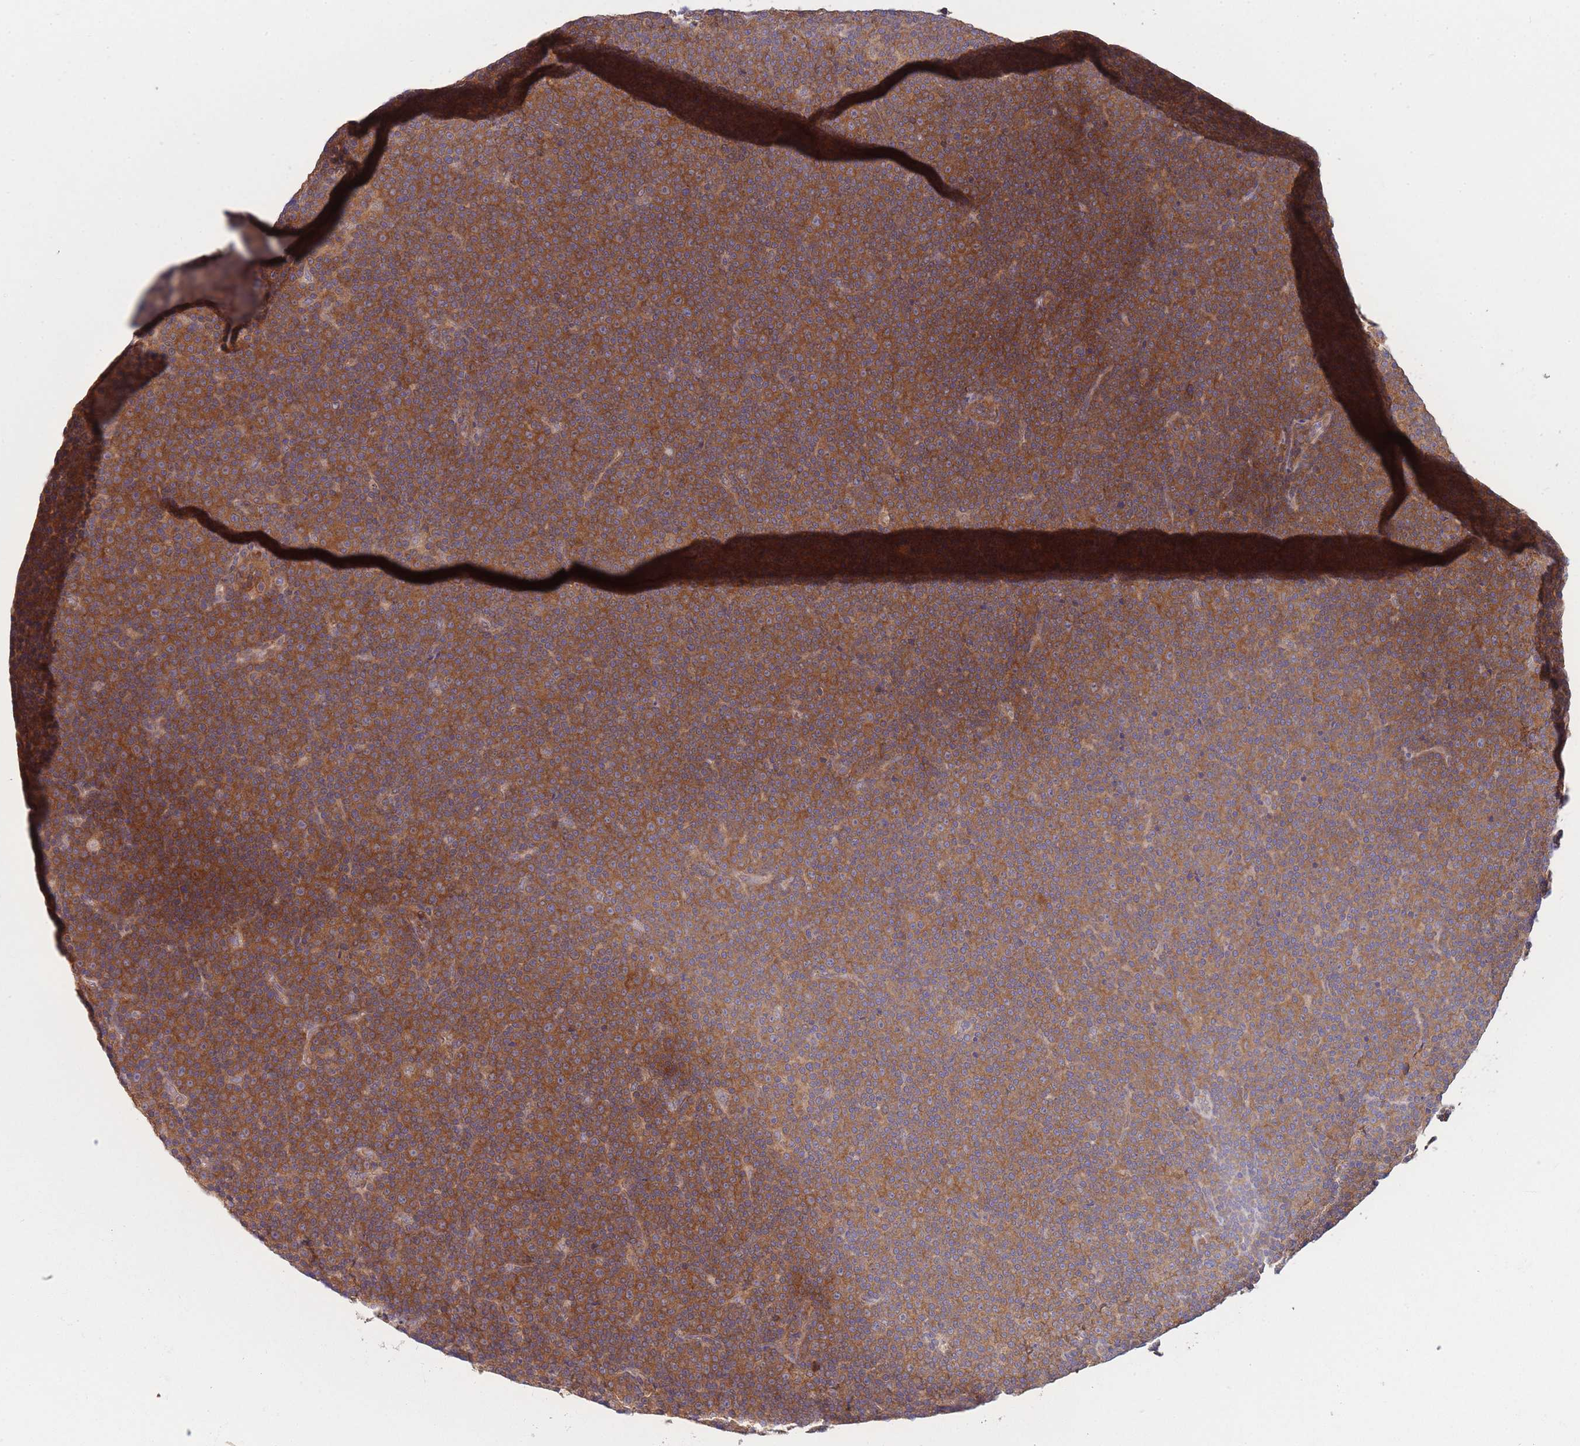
{"staining": {"intensity": "moderate", "quantity": ">75%", "location": "cytoplasmic/membranous"}, "tissue": "lymphoma", "cell_type": "Tumor cells", "image_type": "cancer", "snomed": [{"axis": "morphology", "description": "Malignant lymphoma, non-Hodgkin's type, Low grade"}, {"axis": "topography", "description": "Lymph node"}], "caption": "A photomicrograph of human lymphoma stained for a protein reveals moderate cytoplasmic/membranous brown staining in tumor cells.", "gene": "PFDN6", "patient": {"sex": "female", "age": 67}}